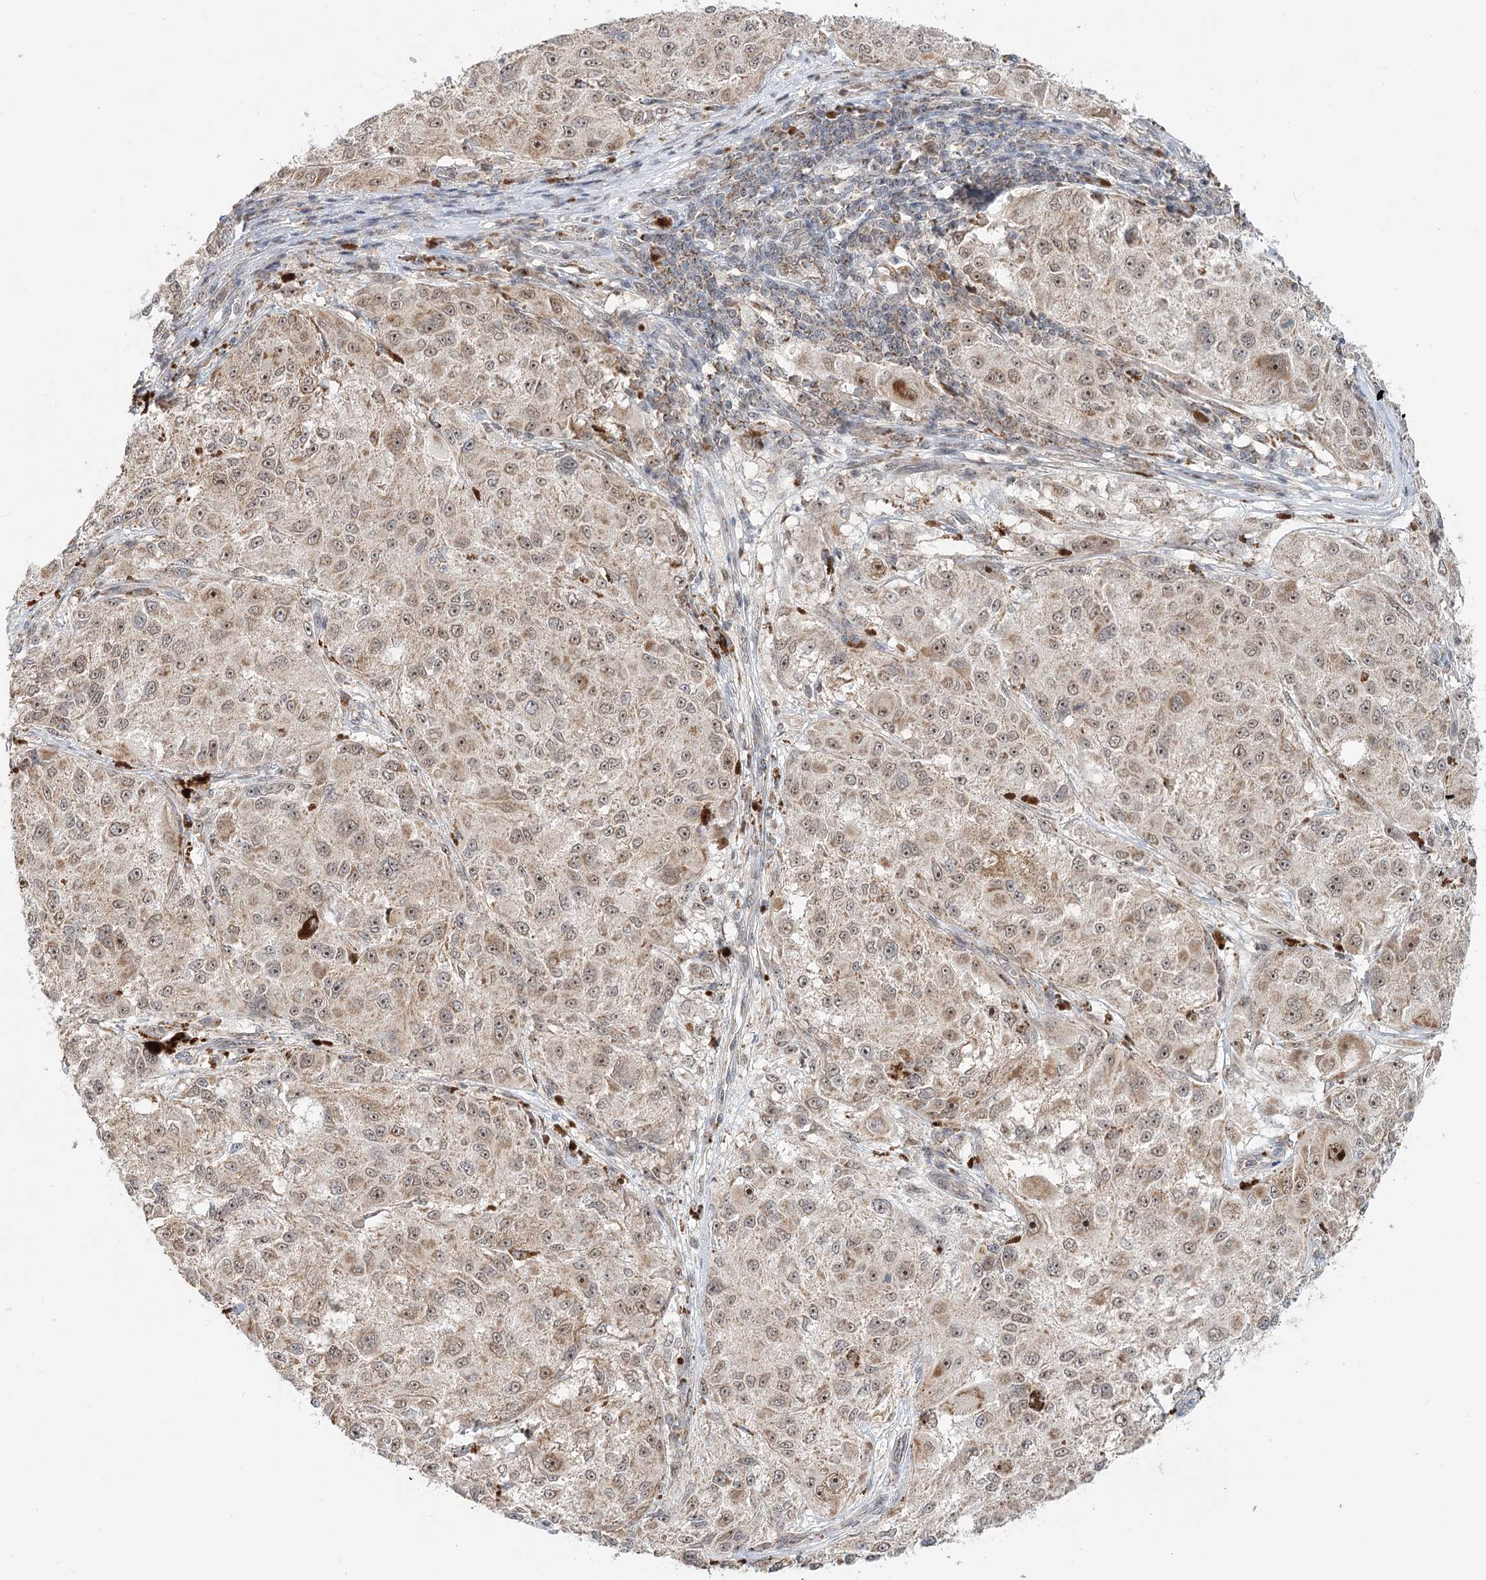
{"staining": {"intensity": "weak", "quantity": ">75%", "location": "nuclear"}, "tissue": "melanoma", "cell_type": "Tumor cells", "image_type": "cancer", "snomed": [{"axis": "morphology", "description": "Necrosis, NOS"}, {"axis": "morphology", "description": "Malignant melanoma, NOS"}, {"axis": "topography", "description": "Skin"}], "caption": "Immunohistochemistry (IHC) histopathology image of human melanoma stained for a protein (brown), which demonstrates low levels of weak nuclear positivity in about >75% of tumor cells.", "gene": "RTN4IP1", "patient": {"sex": "female", "age": 87}}